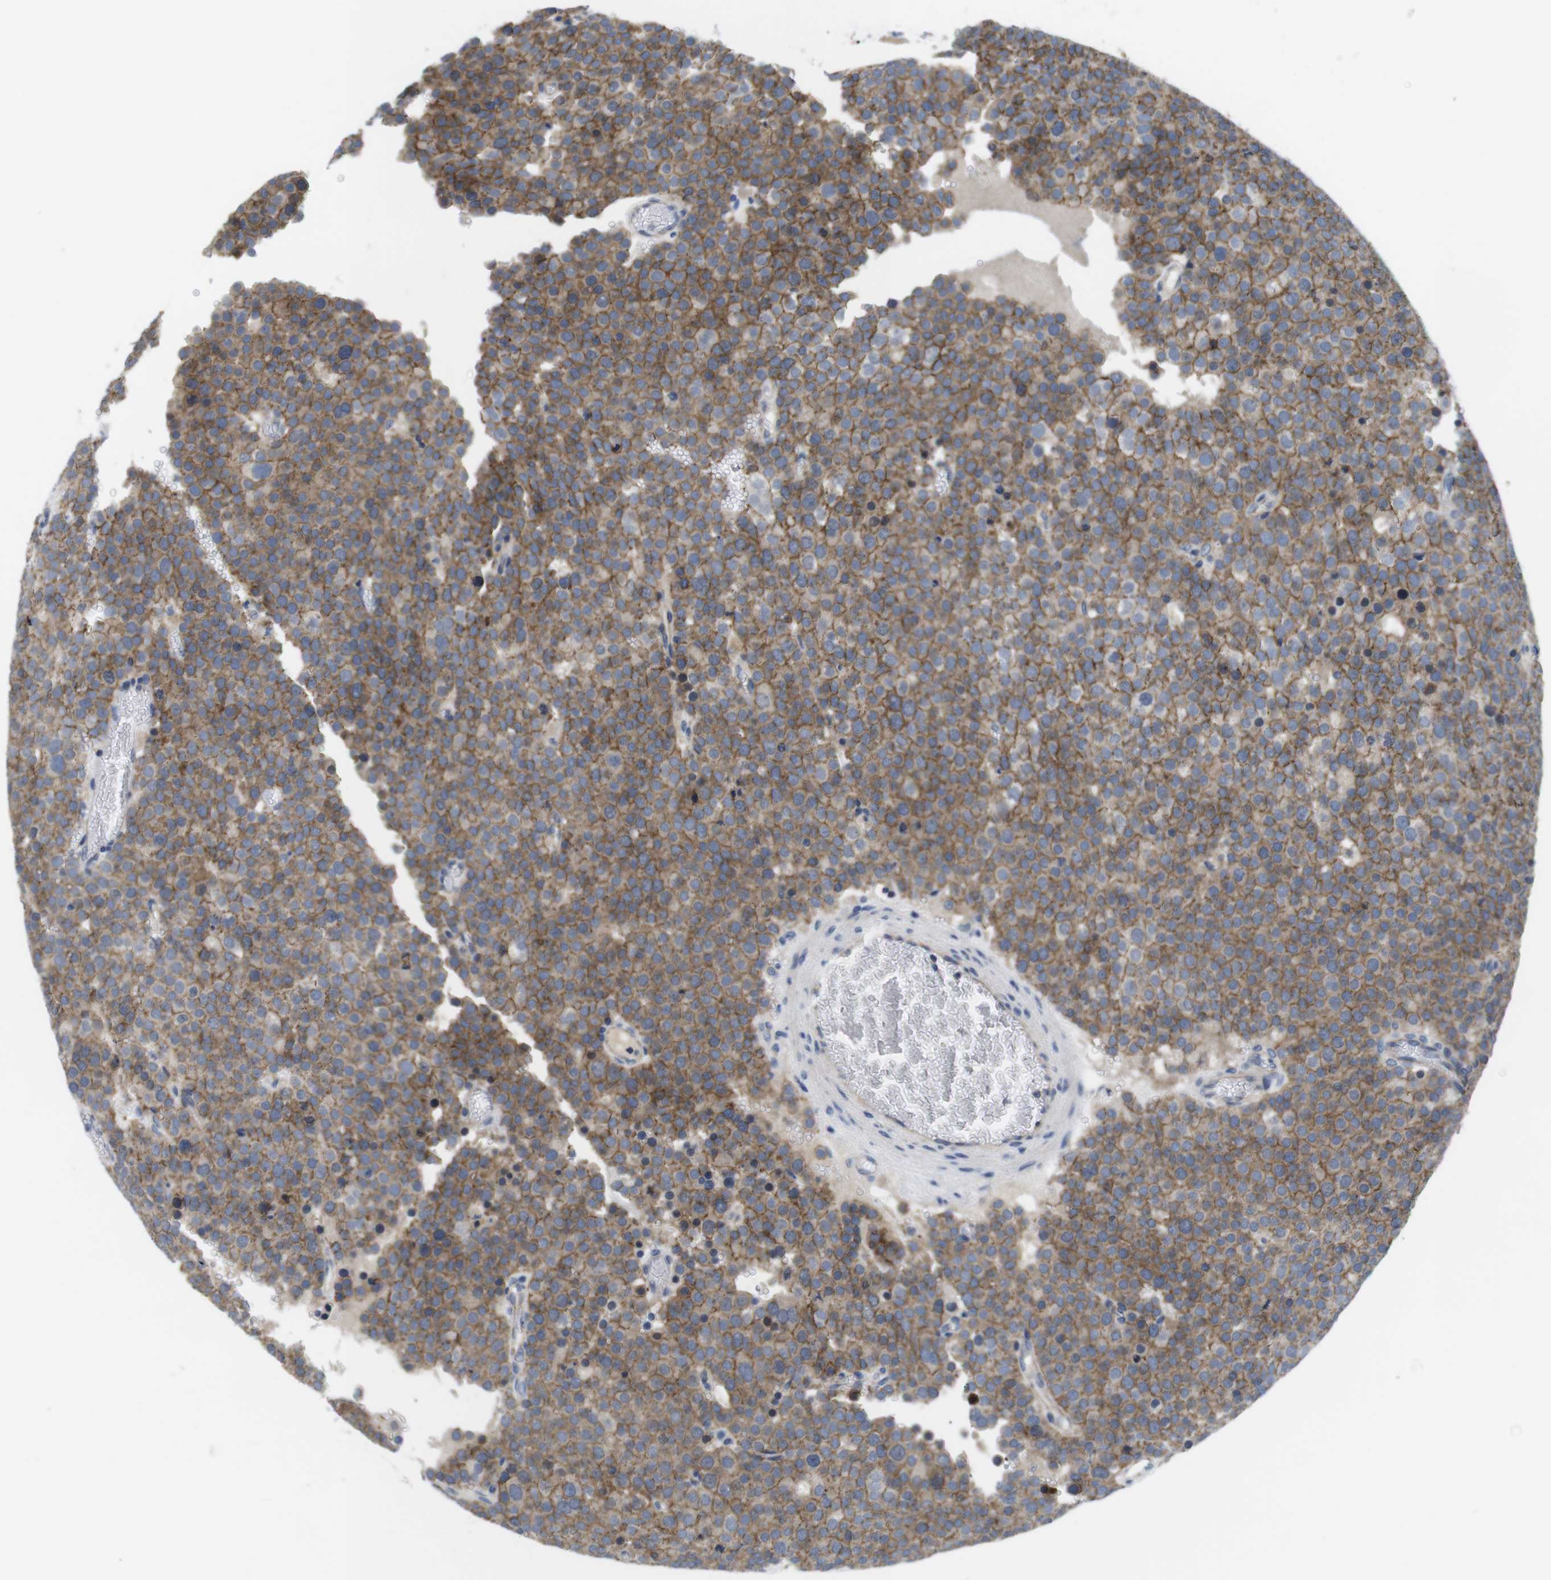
{"staining": {"intensity": "moderate", "quantity": ">75%", "location": "cytoplasmic/membranous"}, "tissue": "testis cancer", "cell_type": "Tumor cells", "image_type": "cancer", "snomed": [{"axis": "morphology", "description": "Normal tissue, NOS"}, {"axis": "morphology", "description": "Seminoma, NOS"}, {"axis": "topography", "description": "Testis"}], "caption": "A histopathology image of human testis cancer stained for a protein displays moderate cytoplasmic/membranous brown staining in tumor cells. Immunohistochemistry (ihc) stains the protein in brown and the nuclei are stained blue.", "gene": "SCRIB", "patient": {"sex": "male", "age": 71}}